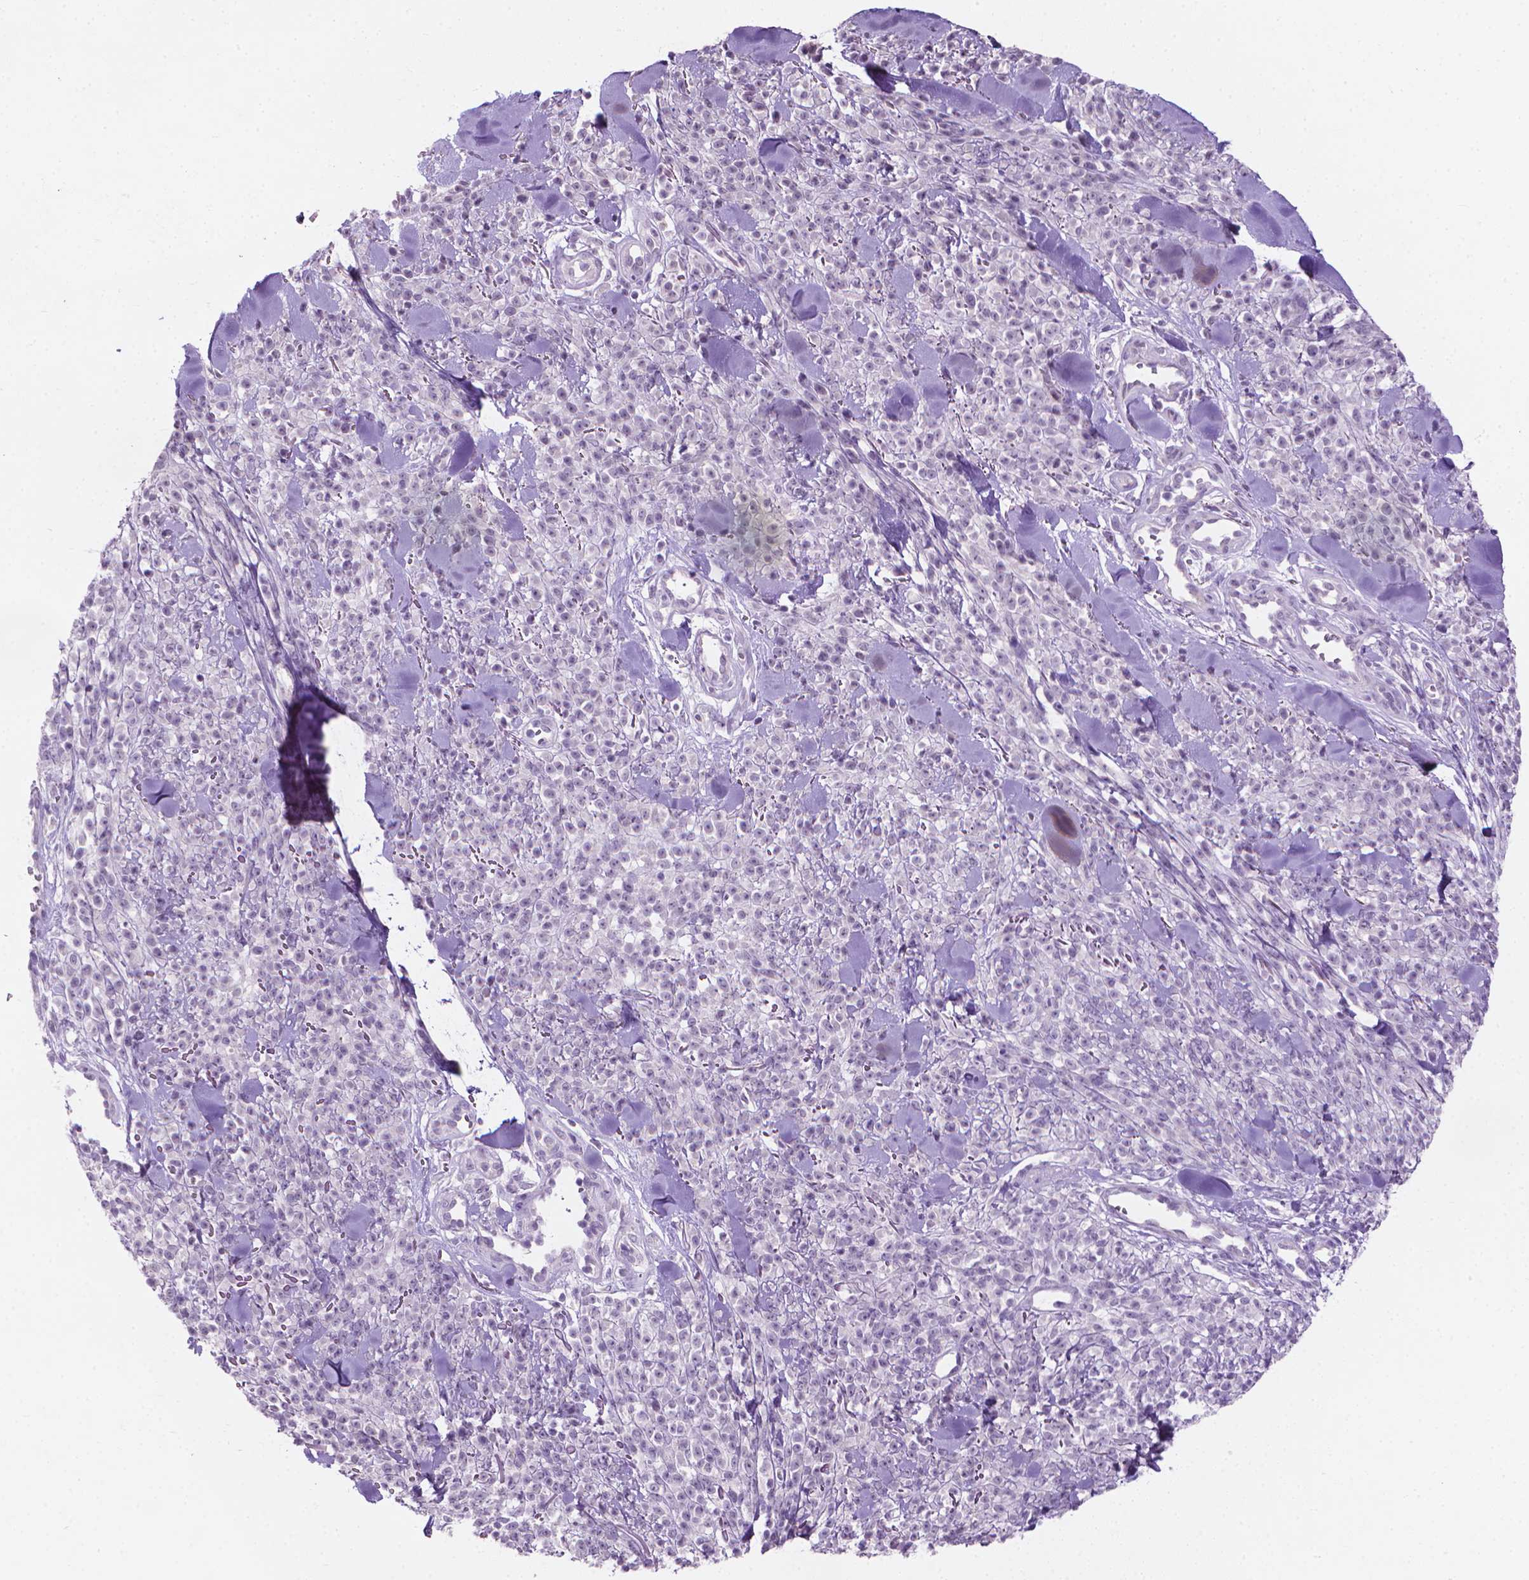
{"staining": {"intensity": "negative", "quantity": "none", "location": "none"}, "tissue": "melanoma", "cell_type": "Tumor cells", "image_type": "cancer", "snomed": [{"axis": "morphology", "description": "Malignant melanoma, NOS"}, {"axis": "topography", "description": "Skin"}, {"axis": "topography", "description": "Skin of trunk"}], "caption": "Tumor cells show no significant staining in malignant melanoma.", "gene": "KRT73", "patient": {"sex": "male", "age": 74}}